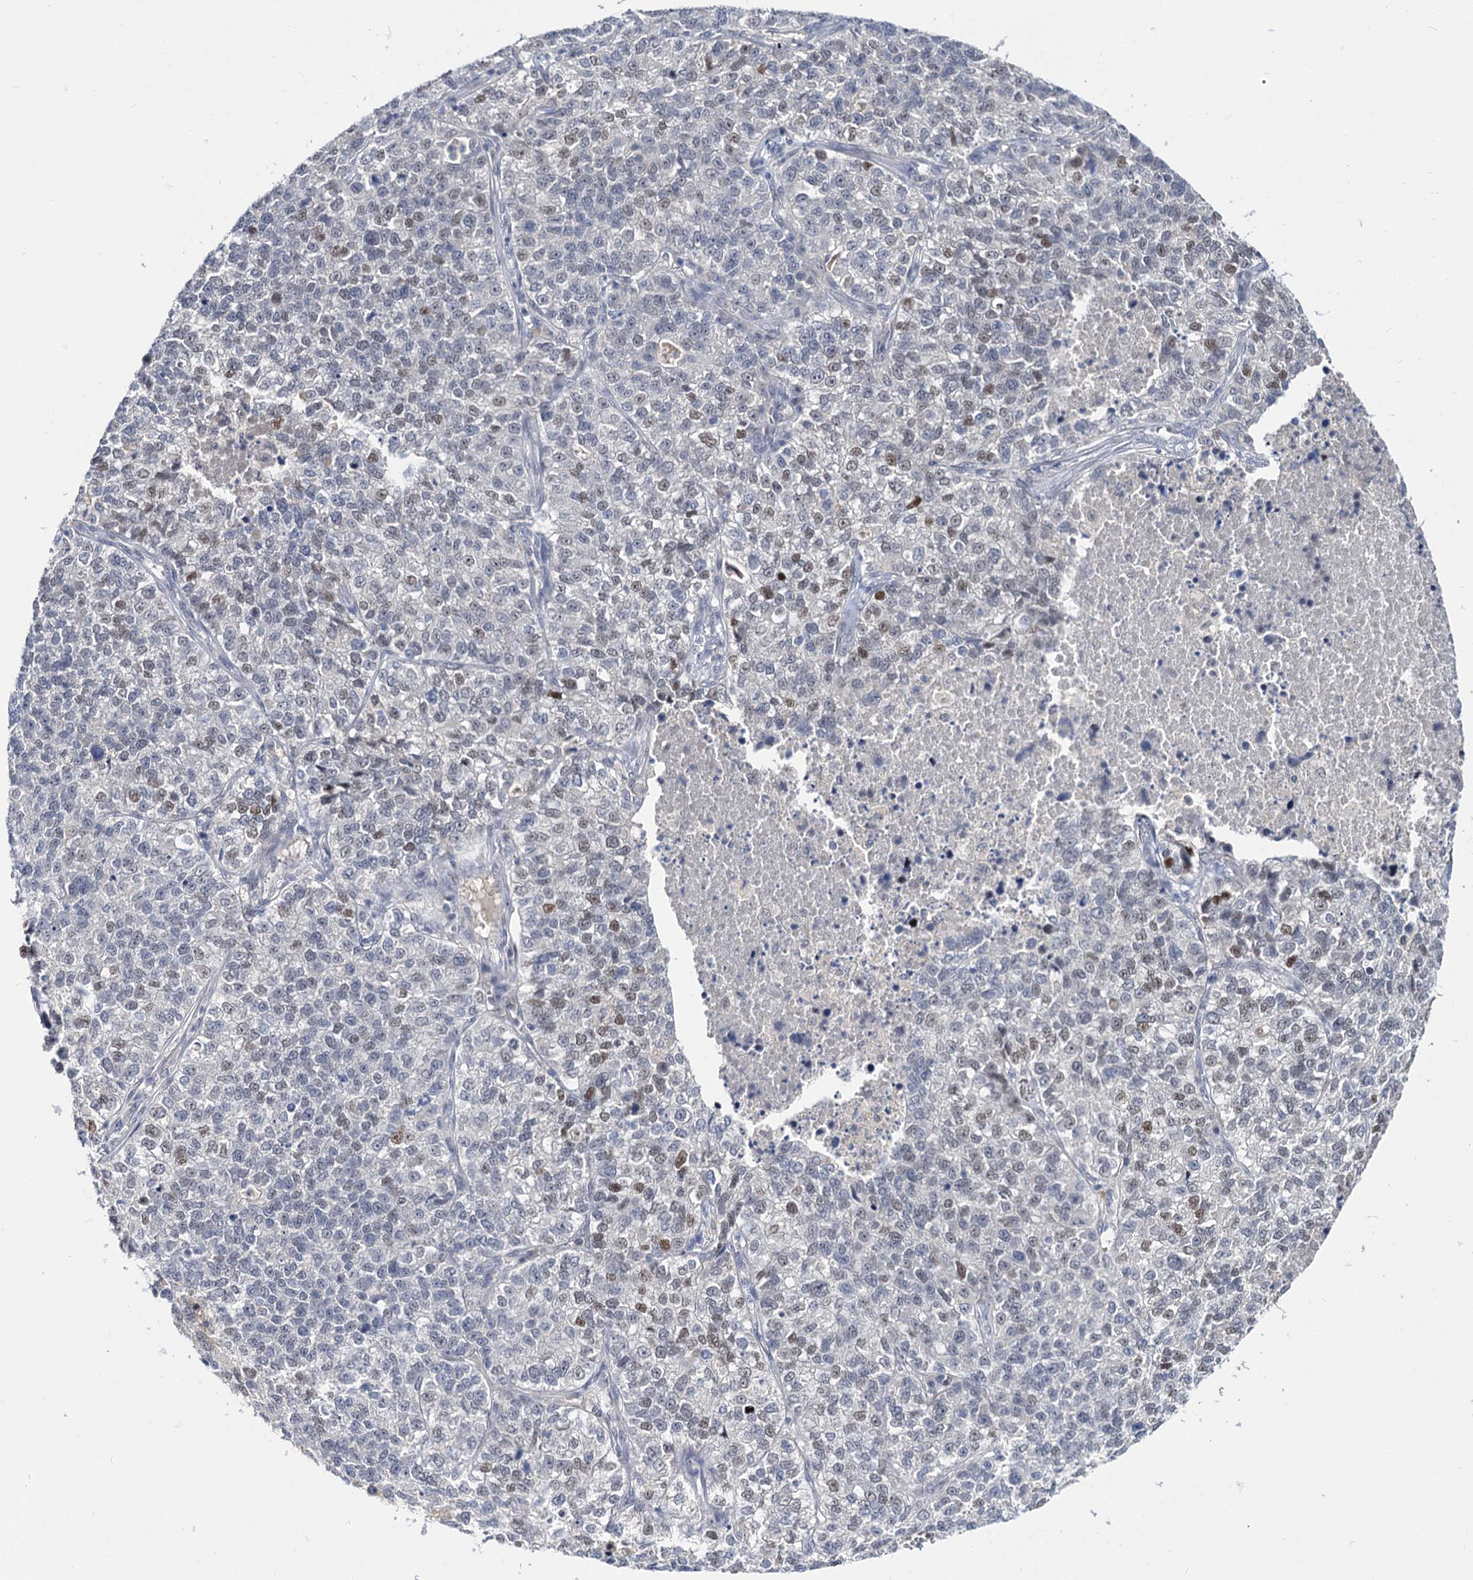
{"staining": {"intensity": "weak", "quantity": "<25%", "location": "nuclear"}, "tissue": "lung cancer", "cell_type": "Tumor cells", "image_type": "cancer", "snomed": [{"axis": "morphology", "description": "Adenocarcinoma, NOS"}, {"axis": "topography", "description": "Lung"}], "caption": "Tumor cells show no significant protein expression in lung cancer.", "gene": "NEK10", "patient": {"sex": "male", "age": 49}}